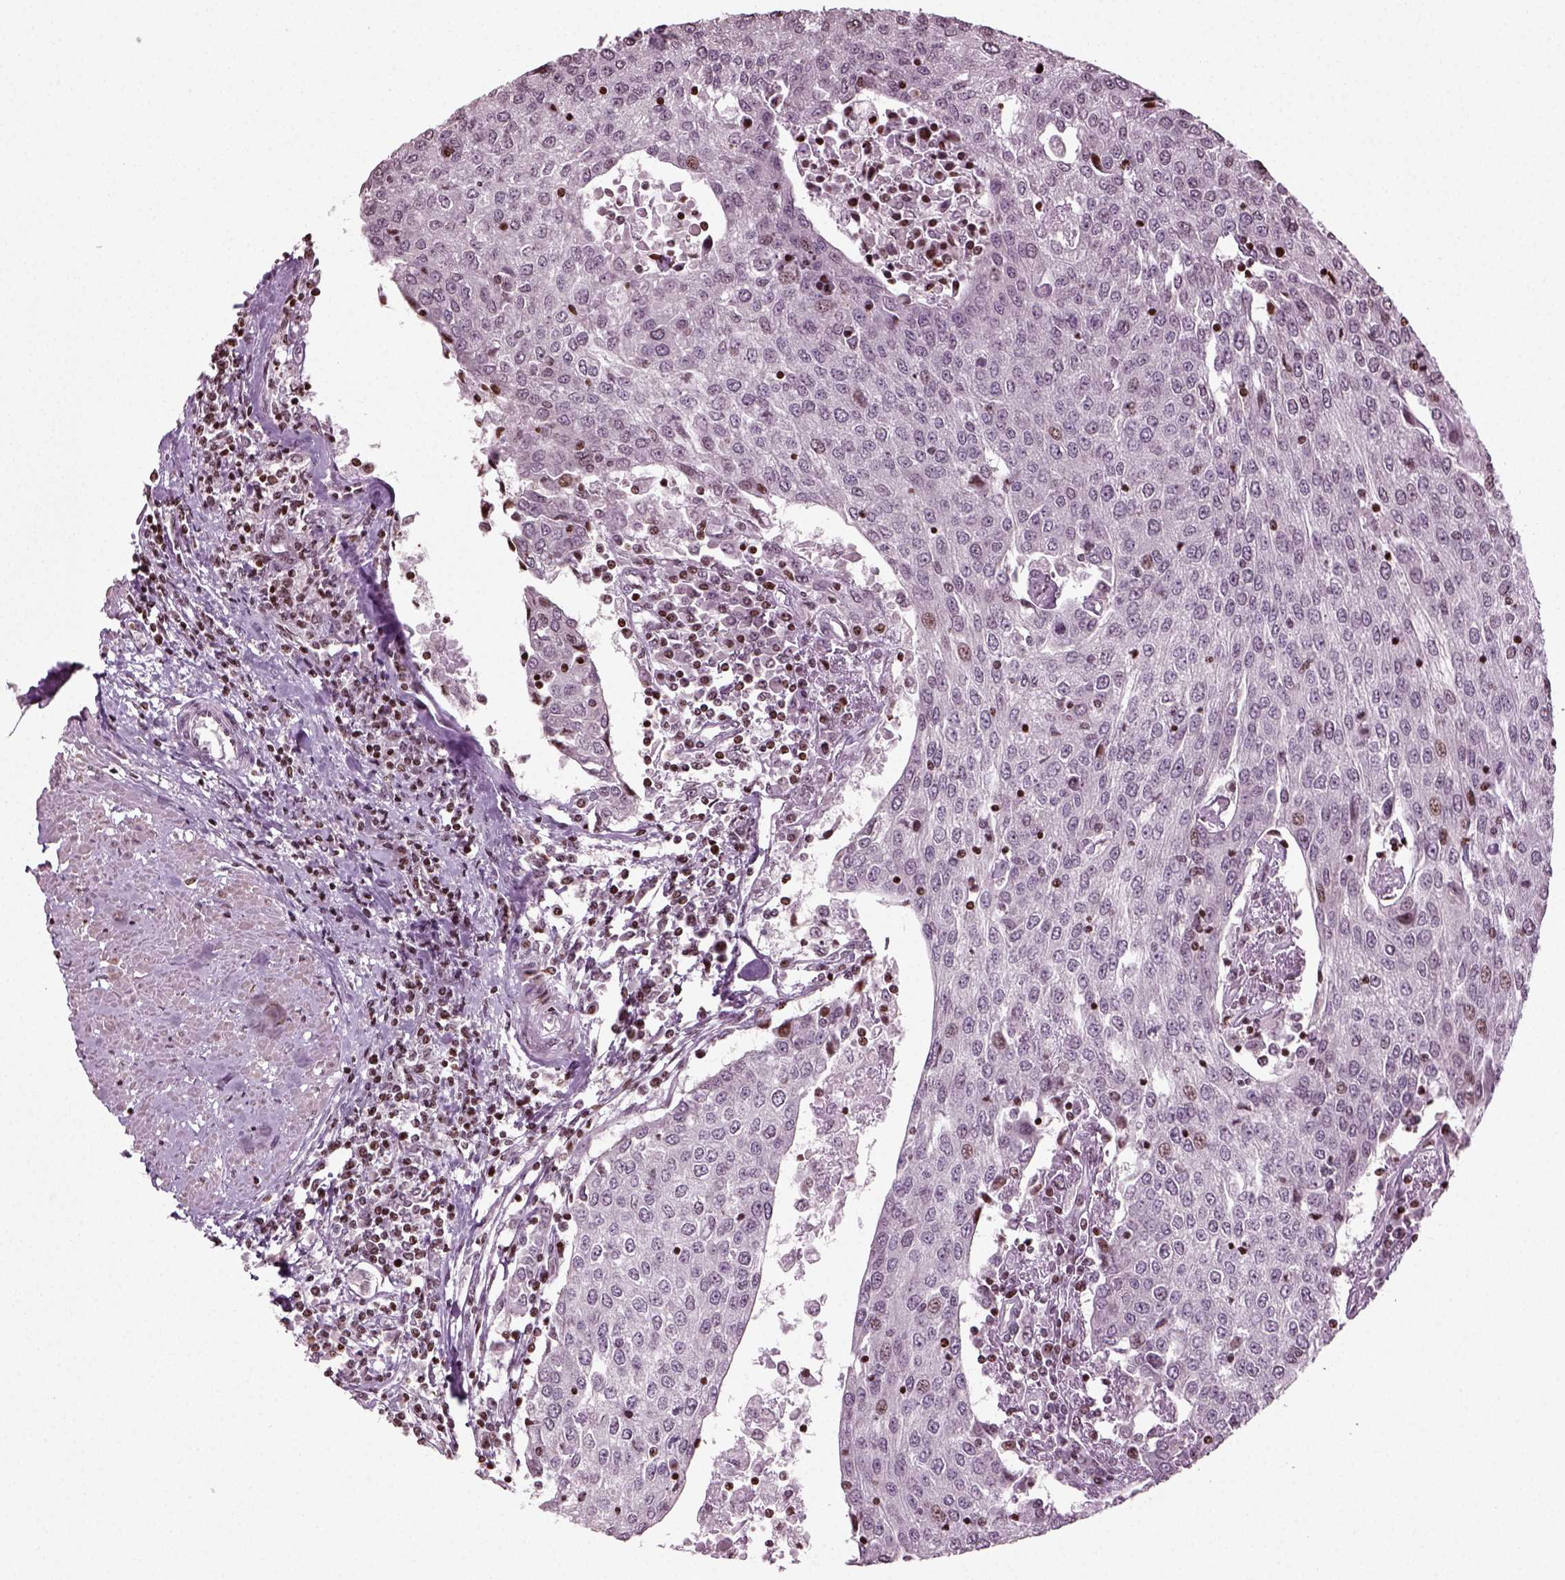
{"staining": {"intensity": "weak", "quantity": "<25%", "location": "nuclear"}, "tissue": "urothelial cancer", "cell_type": "Tumor cells", "image_type": "cancer", "snomed": [{"axis": "morphology", "description": "Urothelial carcinoma, High grade"}, {"axis": "topography", "description": "Urinary bladder"}], "caption": "High power microscopy micrograph of an immunohistochemistry (IHC) photomicrograph of urothelial carcinoma (high-grade), revealing no significant expression in tumor cells. (DAB (3,3'-diaminobenzidine) IHC with hematoxylin counter stain).", "gene": "HEYL", "patient": {"sex": "female", "age": 85}}